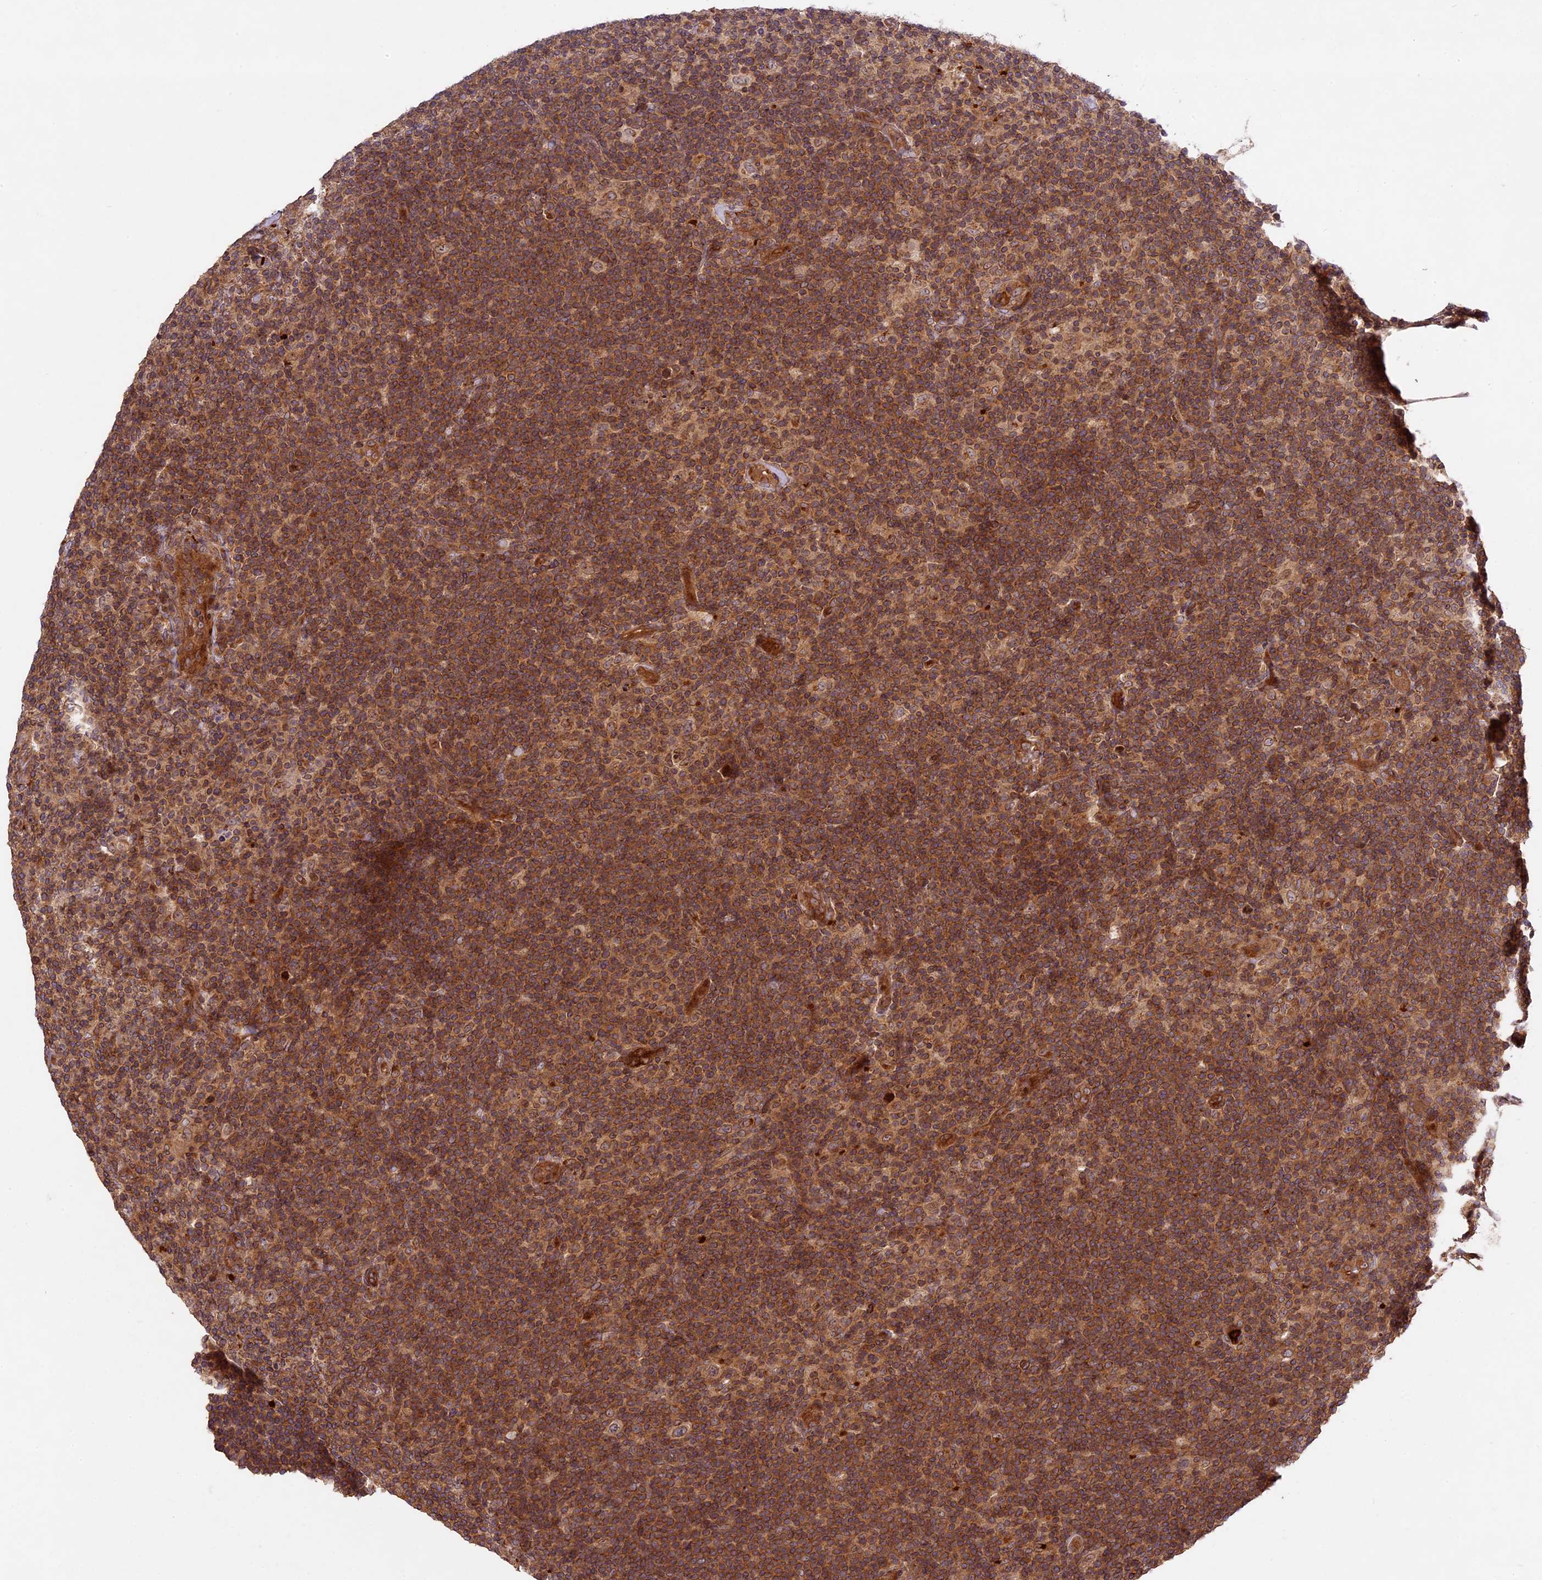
{"staining": {"intensity": "negative", "quantity": "none", "location": "none"}, "tissue": "lymphoma", "cell_type": "Tumor cells", "image_type": "cancer", "snomed": [{"axis": "morphology", "description": "Hodgkin's disease, NOS"}, {"axis": "topography", "description": "Lymph node"}], "caption": "Immunohistochemical staining of human lymphoma reveals no significant positivity in tumor cells.", "gene": "DGKH", "patient": {"sex": "female", "age": 57}}